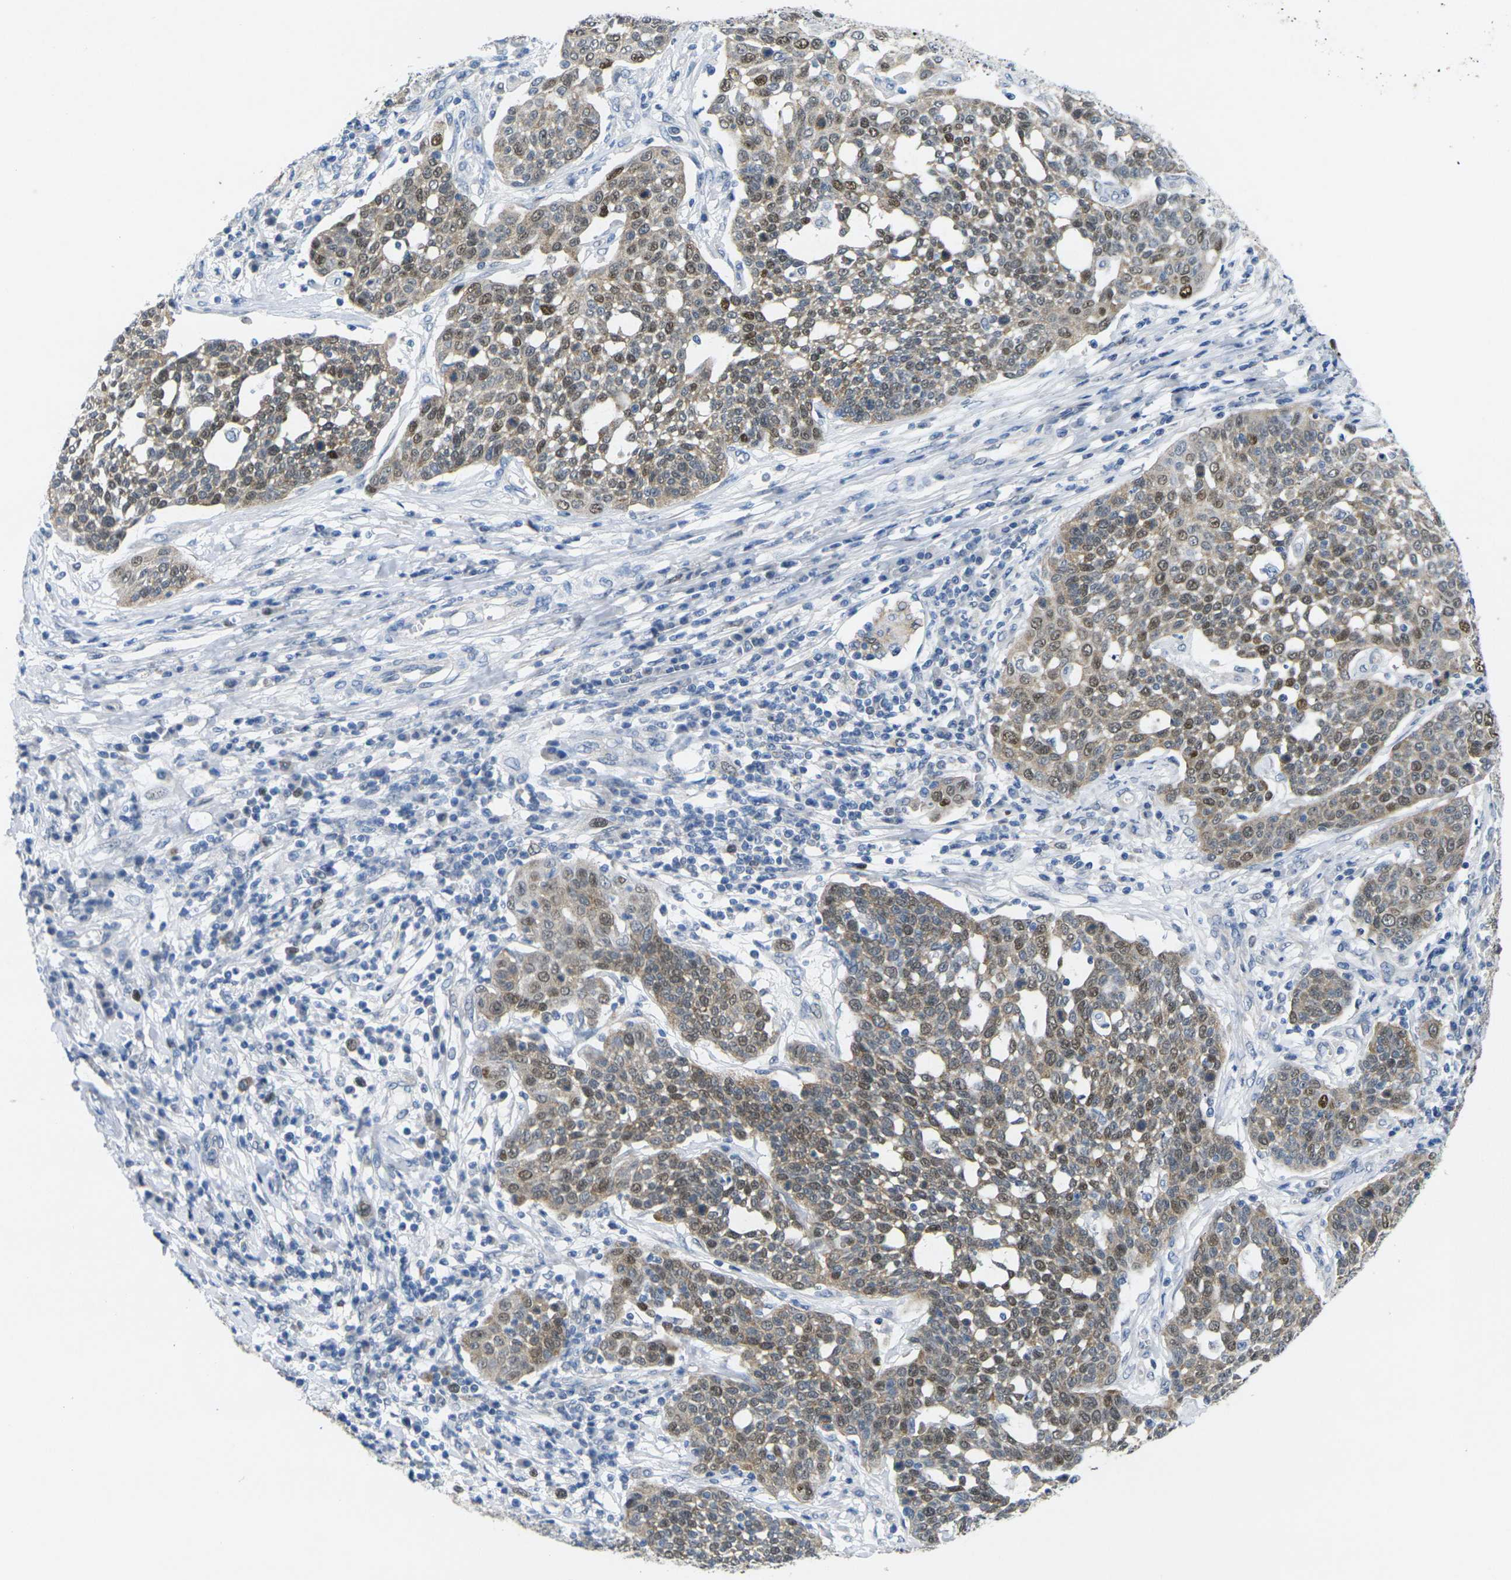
{"staining": {"intensity": "moderate", "quantity": ">75%", "location": "cytoplasmic/membranous,nuclear"}, "tissue": "cervical cancer", "cell_type": "Tumor cells", "image_type": "cancer", "snomed": [{"axis": "morphology", "description": "Squamous cell carcinoma, NOS"}, {"axis": "topography", "description": "Cervix"}], "caption": "Immunohistochemistry (DAB (3,3'-diaminobenzidine)) staining of squamous cell carcinoma (cervical) displays moderate cytoplasmic/membranous and nuclear protein positivity in approximately >75% of tumor cells. (Brightfield microscopy of DAB IHC at high magnification).", "gene": "CDK2", "patient": {"sex": "female", "age": 34}}